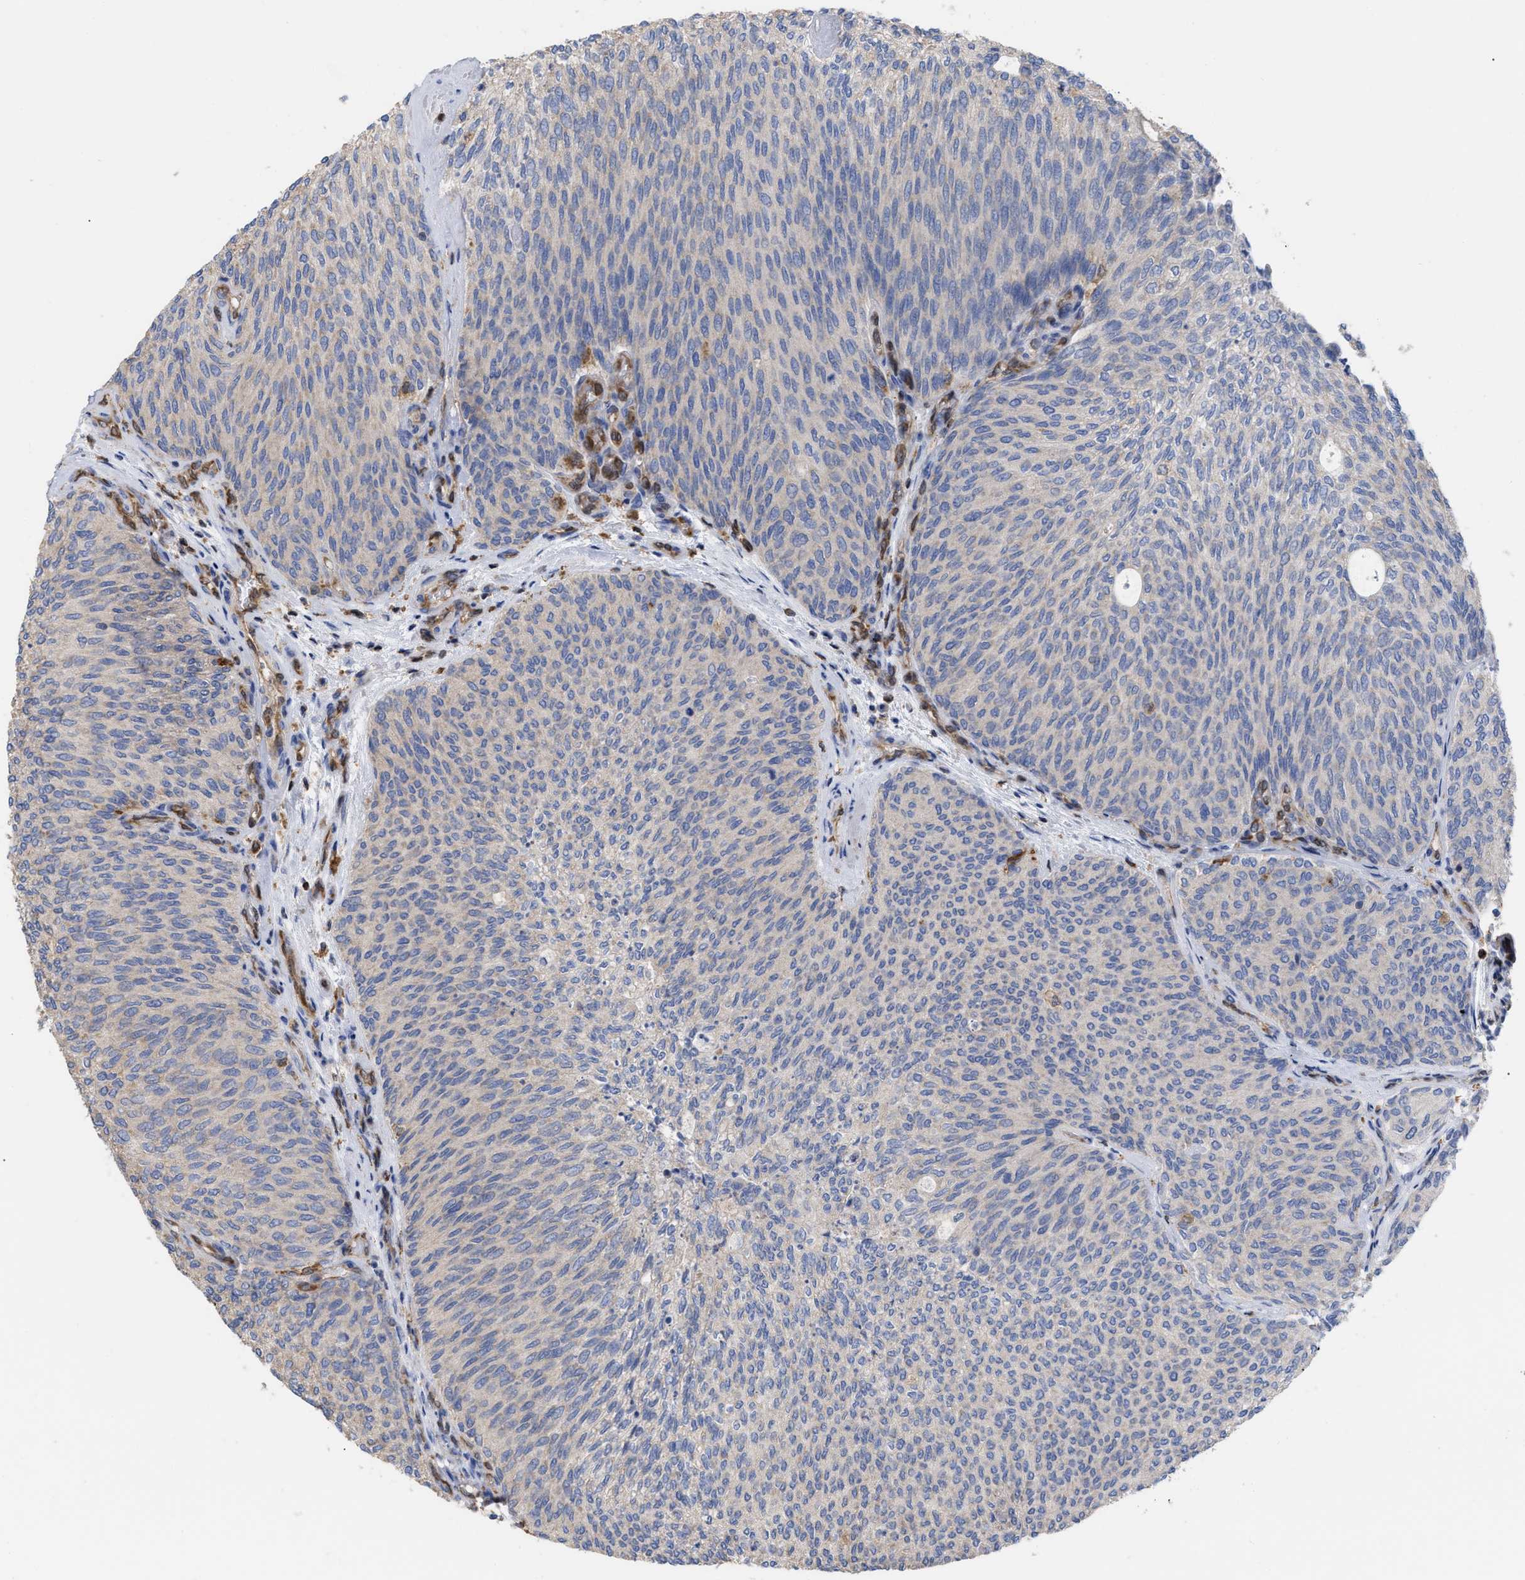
{"staining": {"intensity": "negative", "quantity": "none", "location": "none"}, "tissue": "urothelial cancer", "cell_type": "Tumor cells", "image_type": "cancer", "snomed": [{"axis": "morphology", "description": "Urothelial carcinoma, Low grade"}, {"axis": "topography", "description": "Urinary bladder"}], "caption": "IHC micrograph of neoplastic tissue: low-grade urothelial carcinoma stained with DAB shows no significant protein positivity in tumor cells.", "gene": "GIMAP4", "patient": {"sex": "female", "age": 79}}